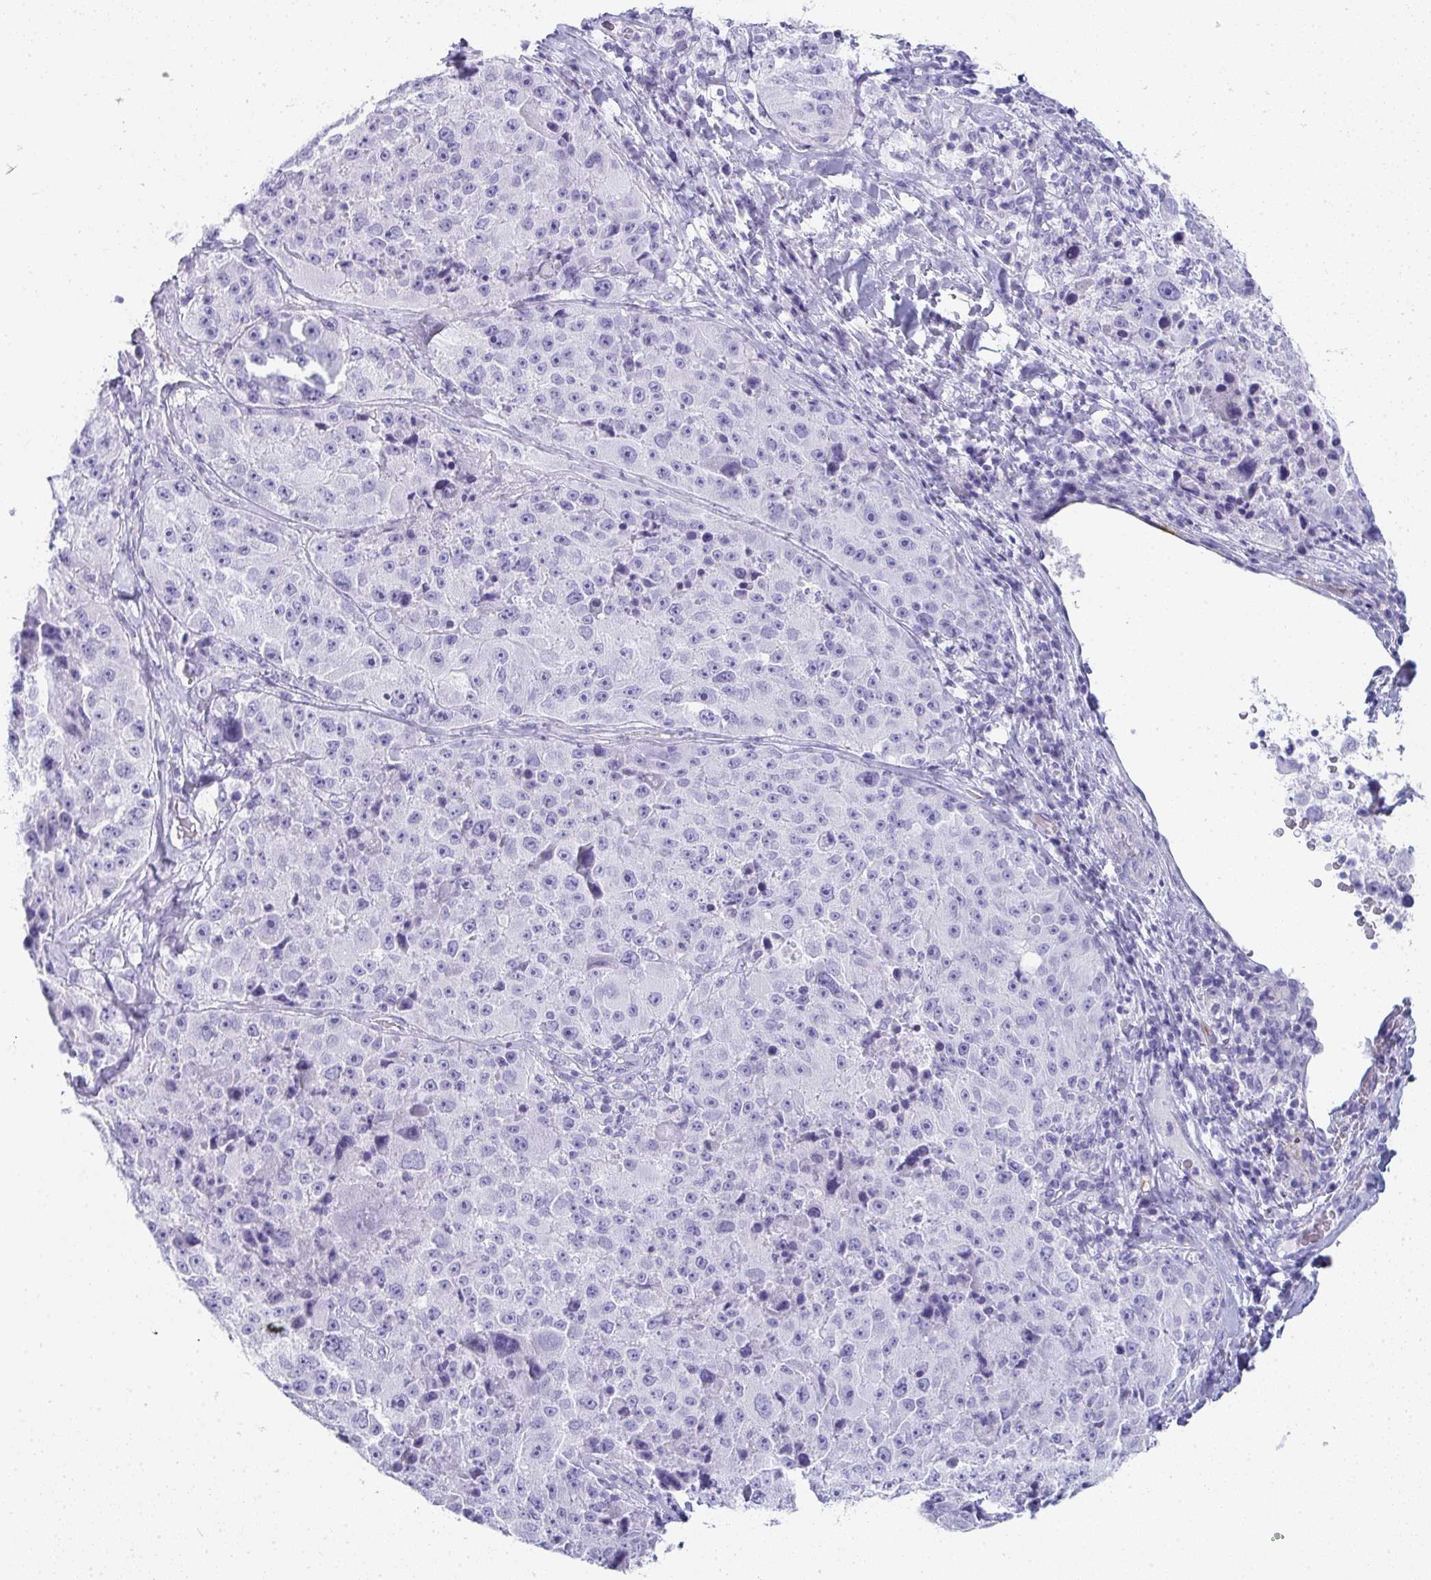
{"staining": {"intensity": "negative", "quantity": "none", "location": "none"}, "tissue": "melanoma", "cell_type": "Tumor cells", "image_type": "cancer", "snomed": [{"axis": "morphology", "description": "Malignant melanoma, Metastatic site"}, {"axis": "topography", "description": "Lymph node"}], "caption": "DAB immunohistochemical staining of human malignant melanoma (metastatic site) shows no significant positivity in tumor cells. Brightfield microscopy of immunohistochemistry stained with DAB (brown) and hematoxylin (blue), captured at high magnification.", "gene": "PRND", "patient": {"sex": "male", "age": 62}}